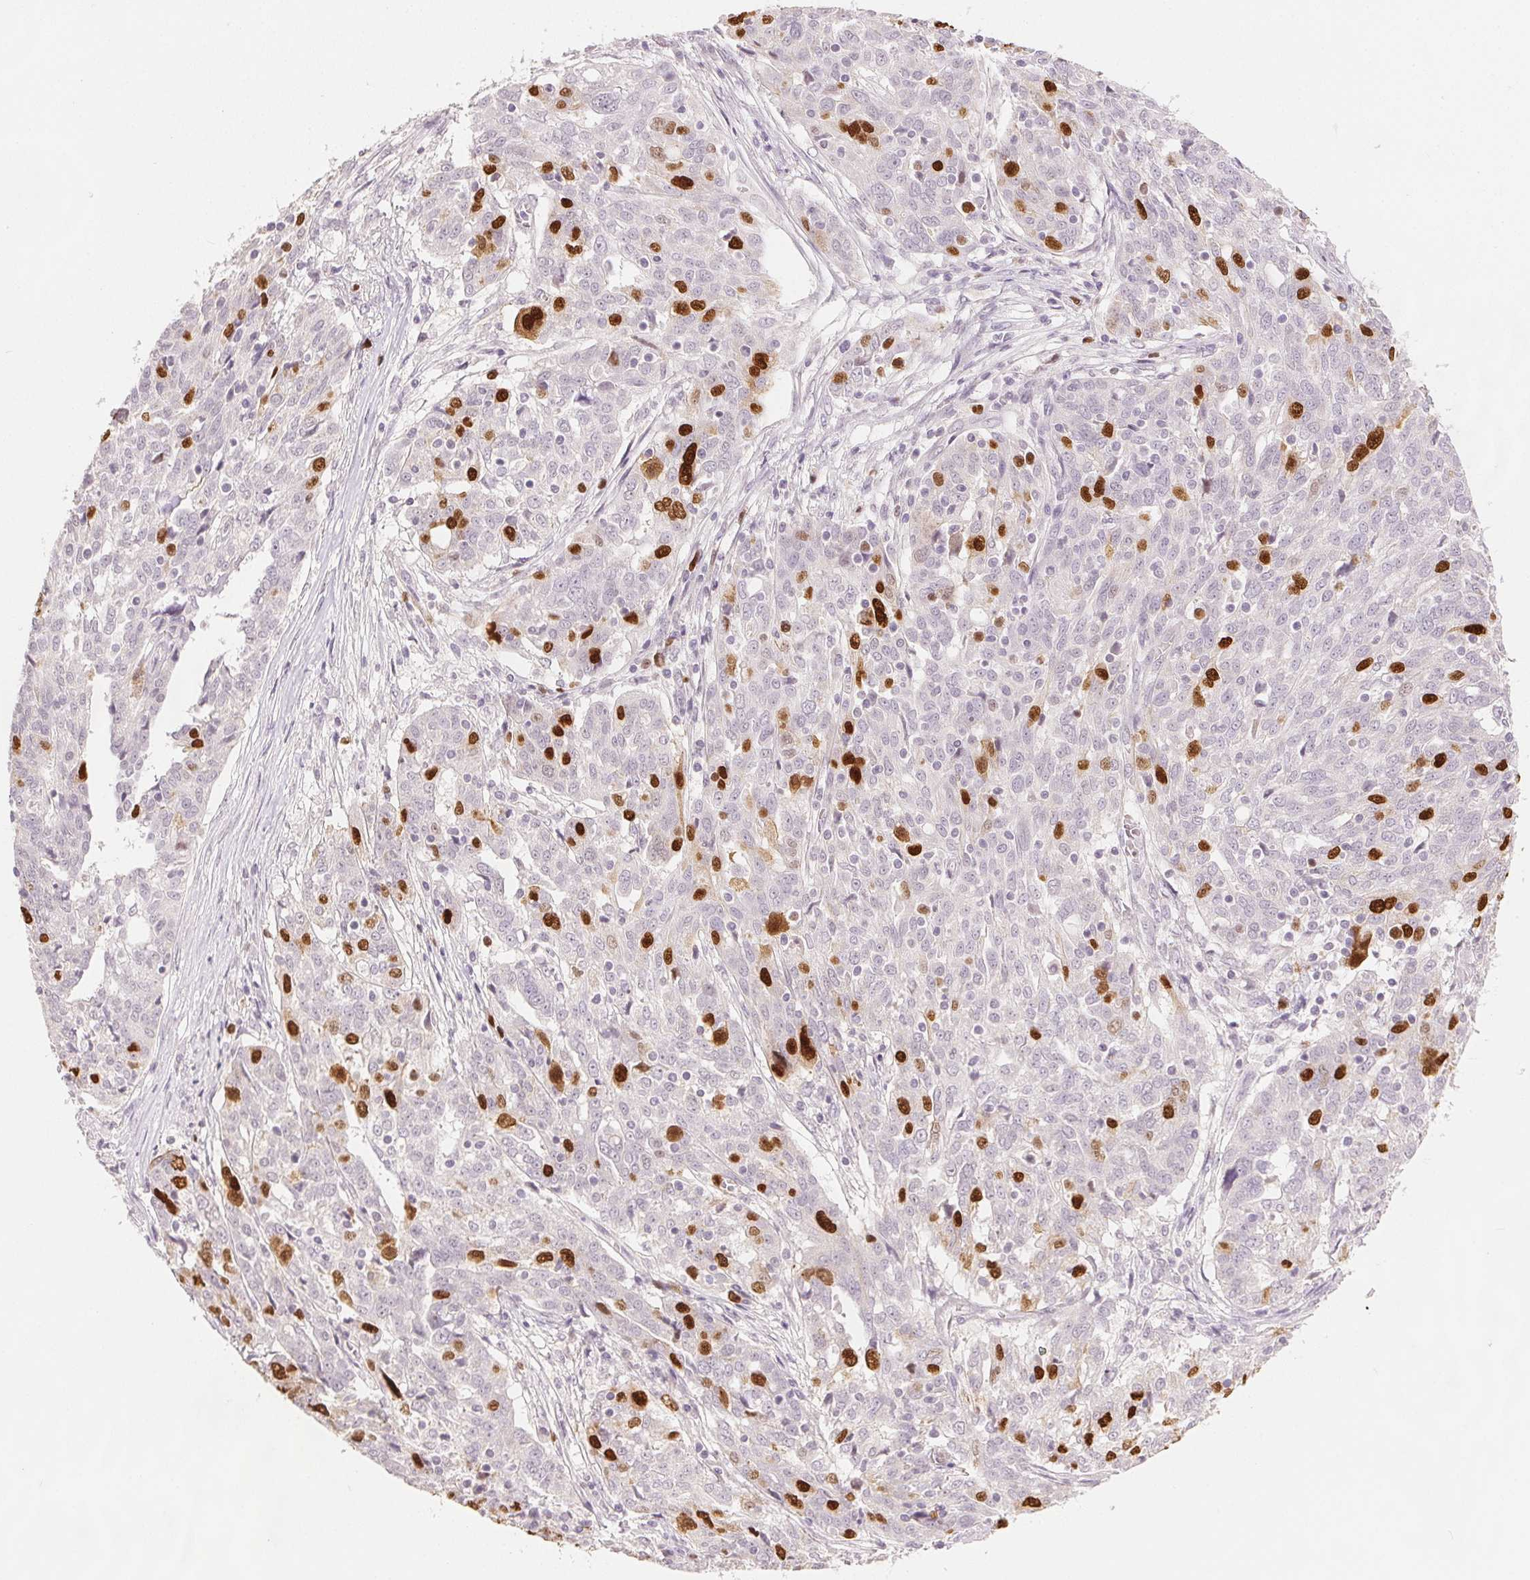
{"staining": {"intensity": "strong", "quantity": "<25%", "location": "nuclear"}, "tissue": "ovarian cancer", "cell_type": "Tumor cells", "image_type": "cancer", "snomed": [{"axis": "morphology", "description": "Cystadenocarcinoma, serous, NOS"}, {"axis": "topography", "description": "Ovary"}], "caption": "Immunohistochemistry histopathology image of neoplastic tissue: ovarian cancer (serous cystadenocarcinoma) stained using immunohistochemistry (IHC) reveals medium levels of strong protein expression localized specifically in the nuclear of tumor cells, appearing as a nuclear brown color.", "gene": "ANLN", "patient": {"sex": "female", "age": 67}}